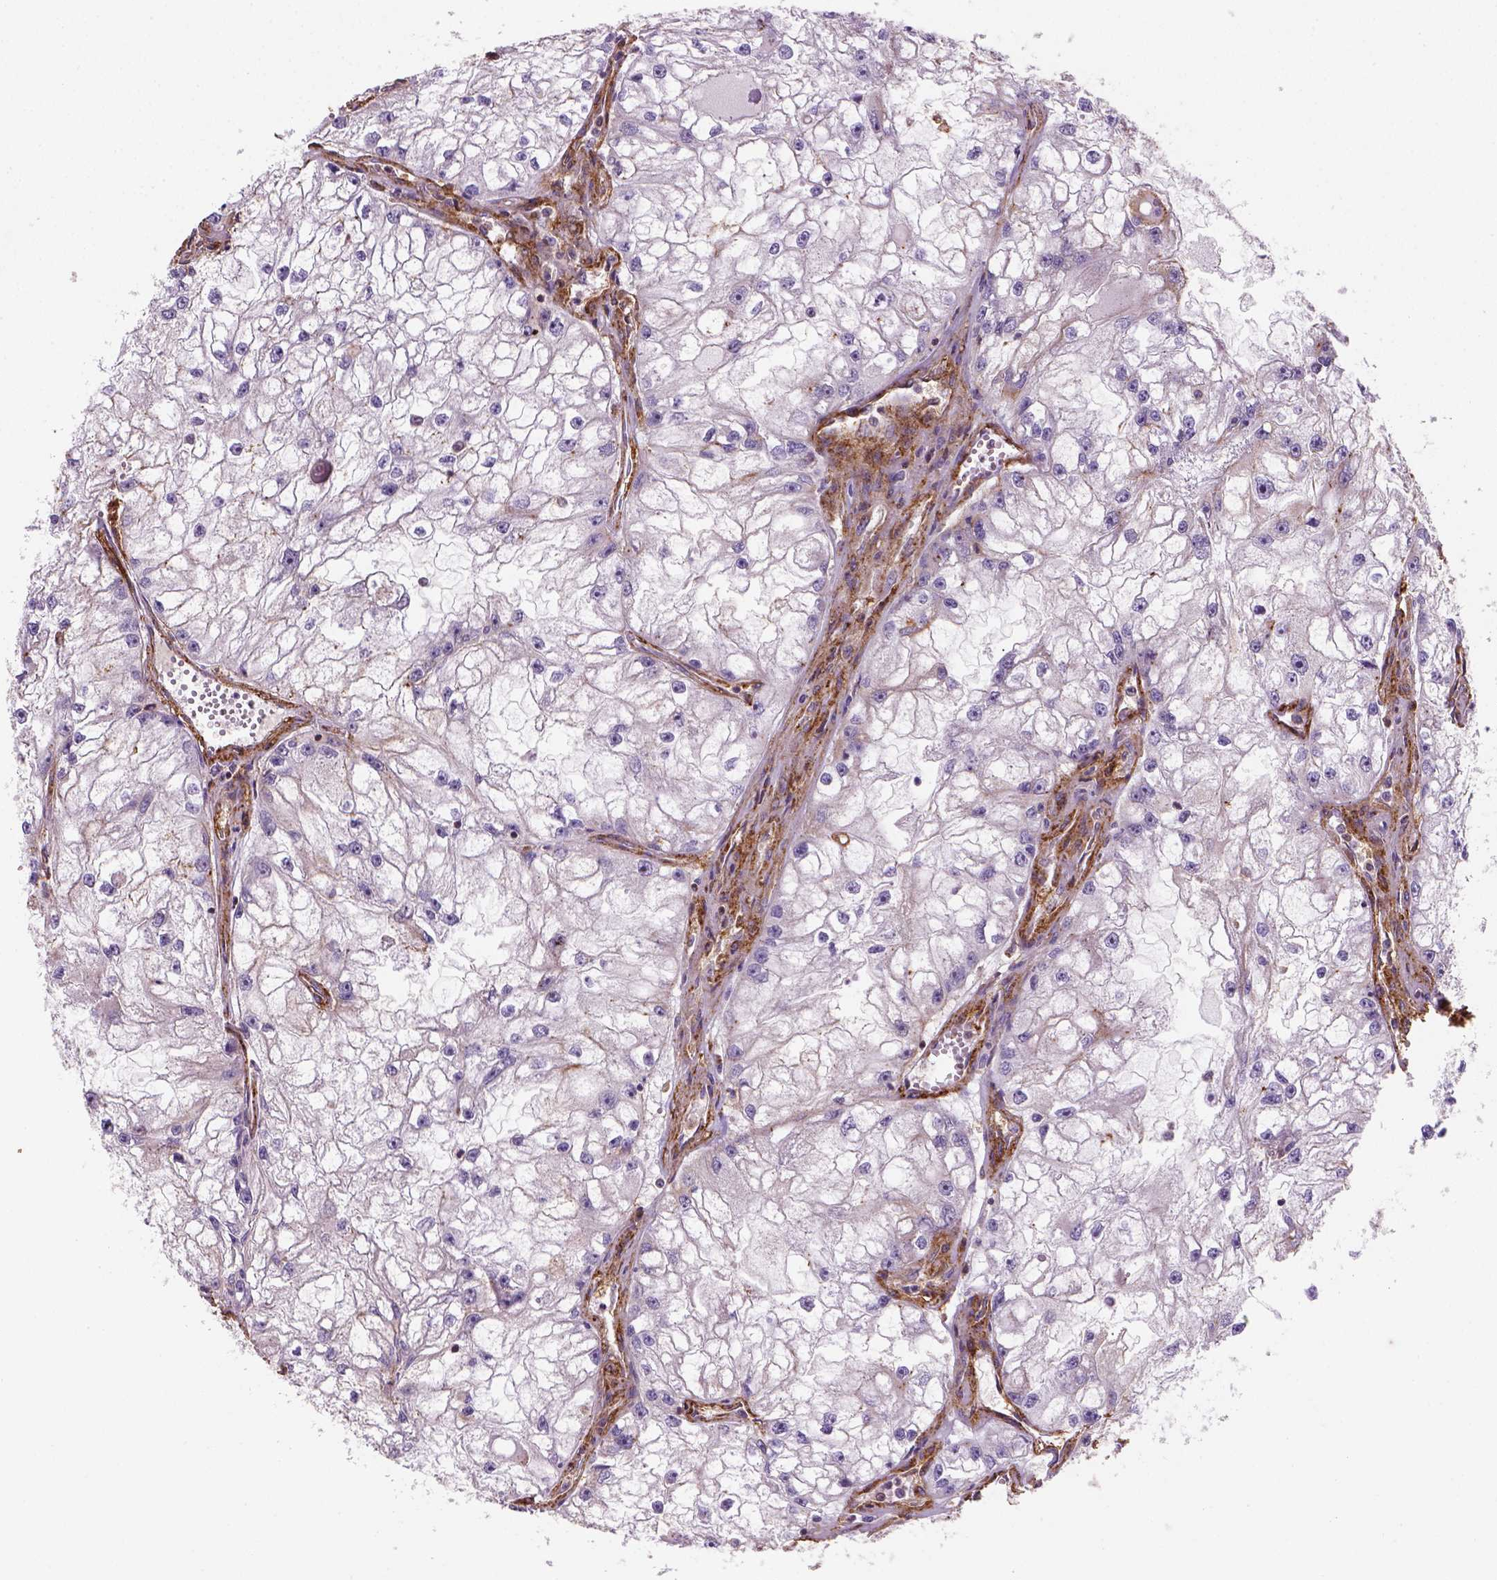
{"staining": {"intensity": "weak", "quantity": "25%-75%", "location": "cytoplasmic/membranous"}, "tissue": "renal cancer", "cell_type": "Tumor cells", "image_type": "cancer", "snomed": [{"axis": "morphology", "description": "Adenocarcinoma, NOS"}, {"axis": "topography", "description": "Kidney"}], "caption": "IHC (DAB) staining of renal cancer (adenocarcinoma) demonstrates weak cytoplasmic/membranous protein staining in about 25%-75% of tumor cells.", "gene": "GPRC5D", "patient": {"sex": "male", "age": 59}}